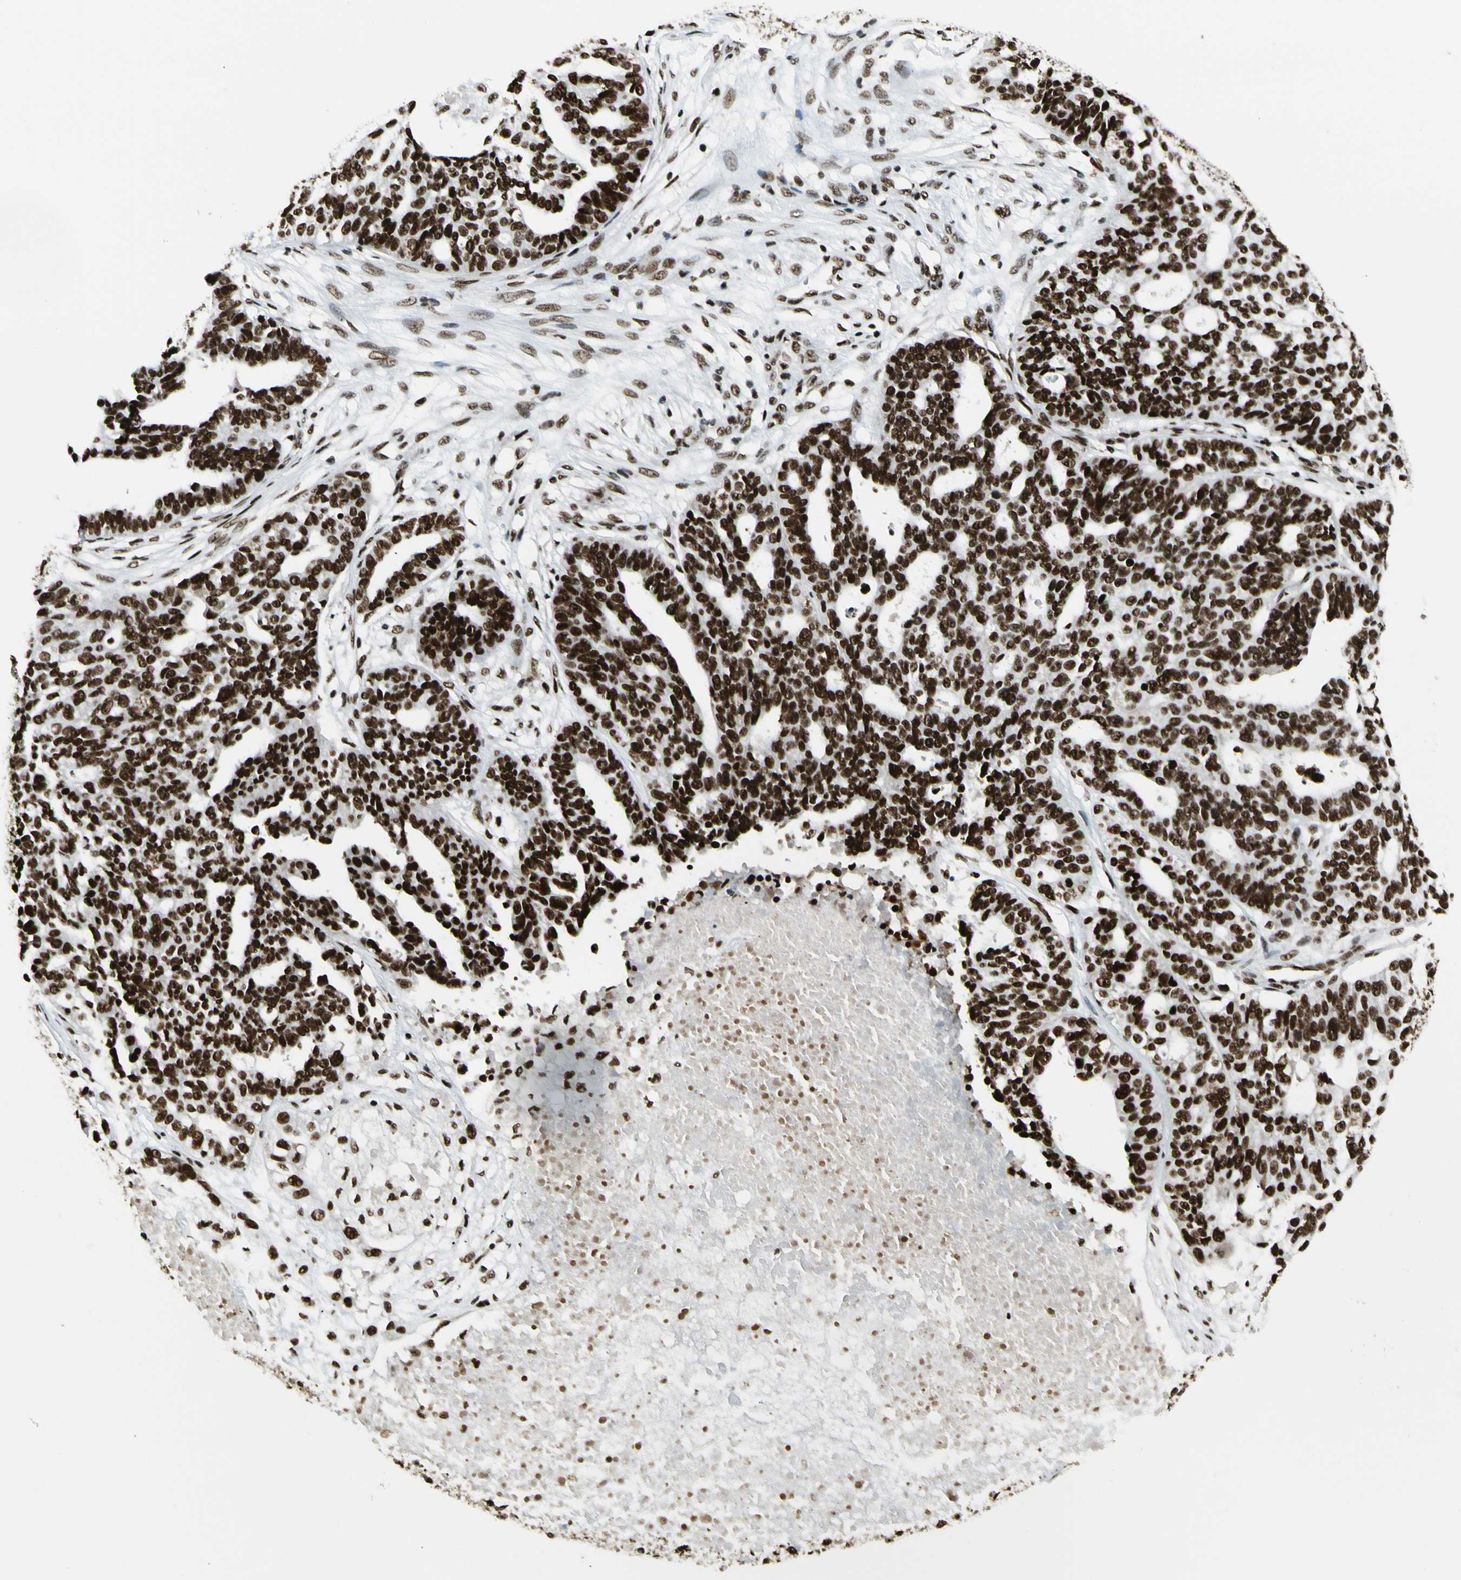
{"staining": {"intensity": "strong", "quantity": ">75%", "location": "nuclear"}, "tissue": "ovarian cancer", "cell_type": "Tumor cells", "image_type": "cancer", "snomed": [{"axis": "morphology", "description": "Cystadenocarcinoma, serous, NOS"}, {"axis": "topography", "description": "Ovary"}], "caption": "Brown immunohistochemical staining in ovarian cancer displays strong nuclear staining in approximately >75% of tumor cells. (DAB (3,3'-diaminobenzidine) IHC, brown staining for protein, blue staining for nuclei).", "gene": "CCAR1", "patient": {"sex": "female", "age": 59}}